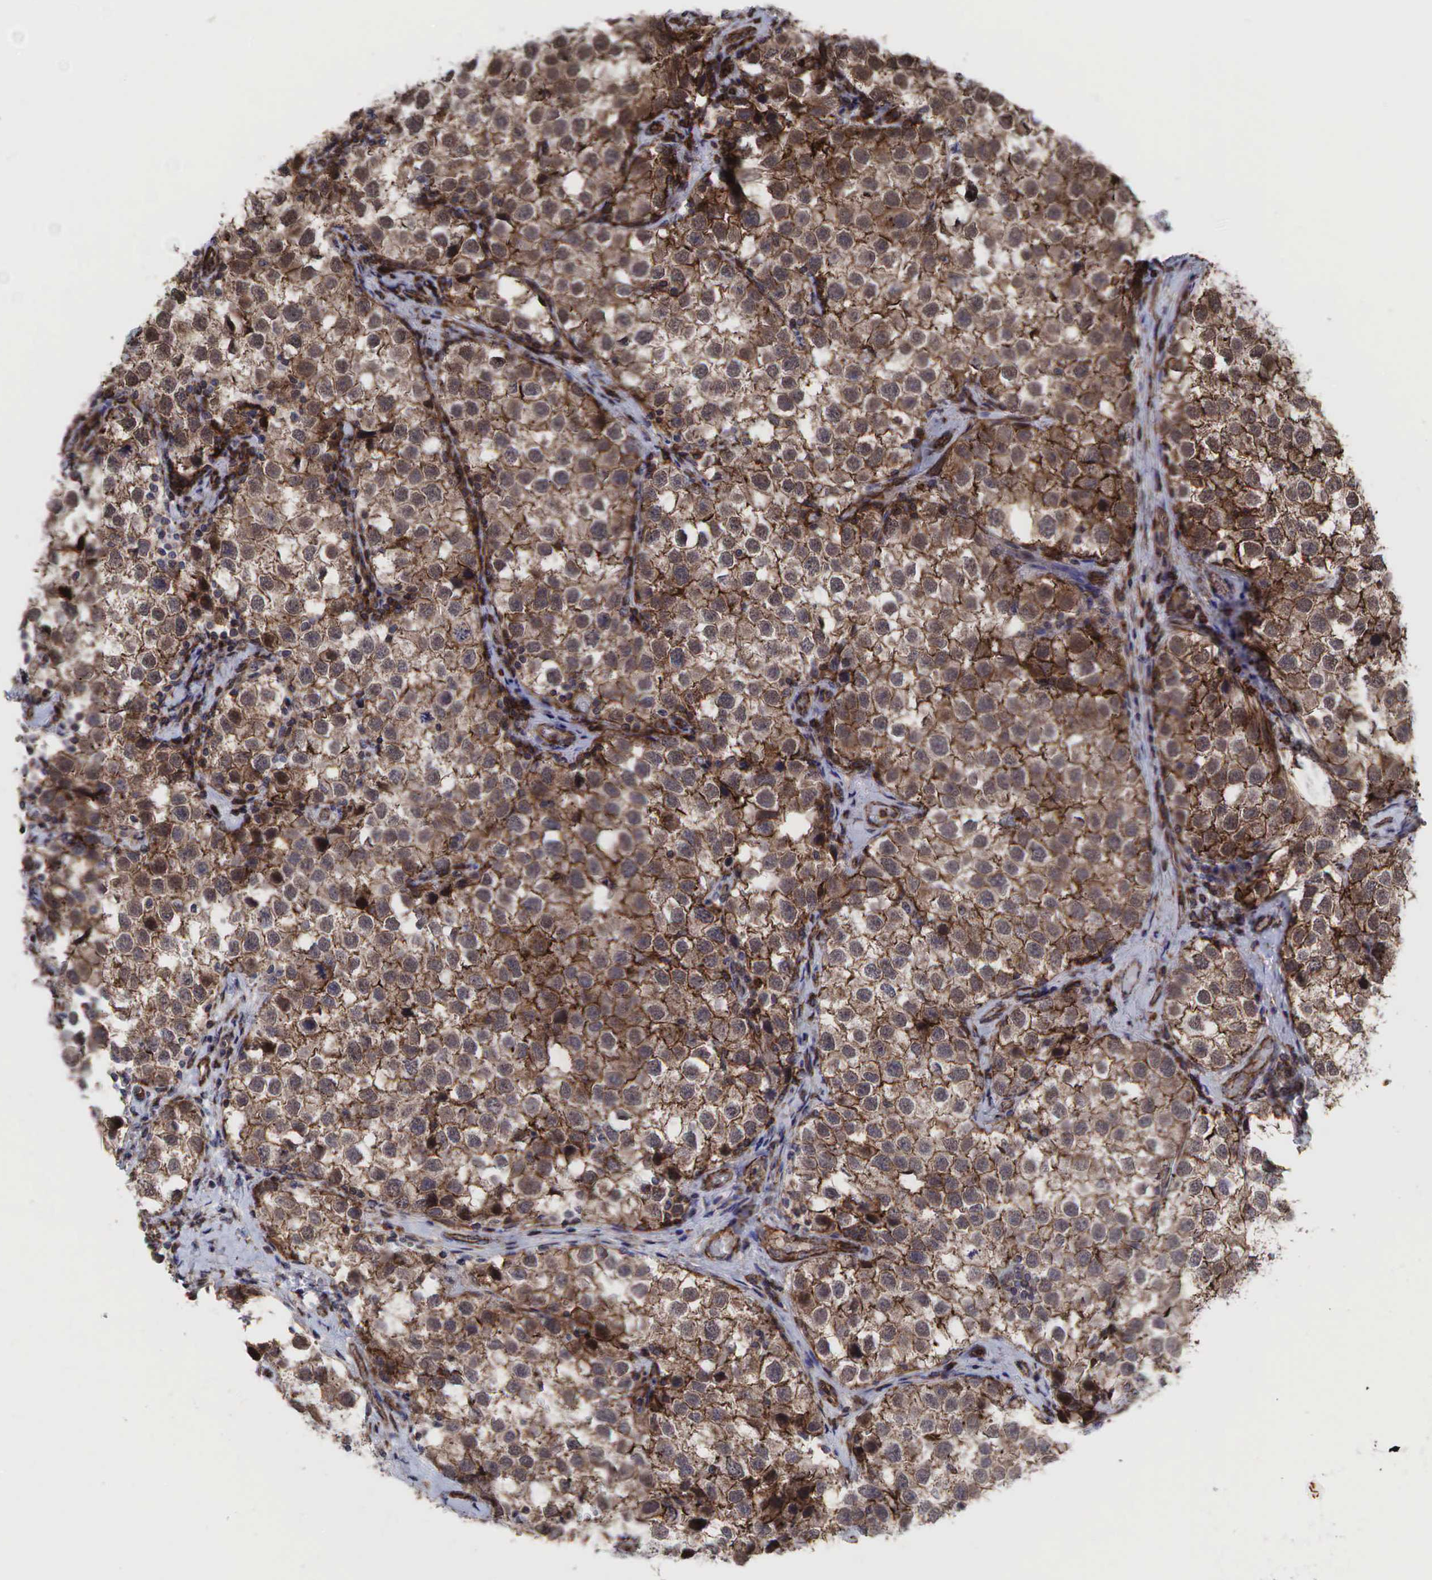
{"staining": {"intensity": "moderate", "quantity": ">75%", "location": "cytoplasmic/membranous"}, "tissue": "testis cancer", "cell_type": "Tumor cells", "image_type": "cancer", "snomed": [{"axis": "morphology", "description": "Seminoma, NOS"}, {"axis": "topography", "description": "Testis"}], "caption": "IHC (DAB (3,3'-diaminobenzidine)) staining of testis cancer reveals moderate cytoplasmic/membranous protein positivity in approximately >75% of tumor cells.", "gene": "GPRASP1", "patient": {"sex": "male", "age": 39}}